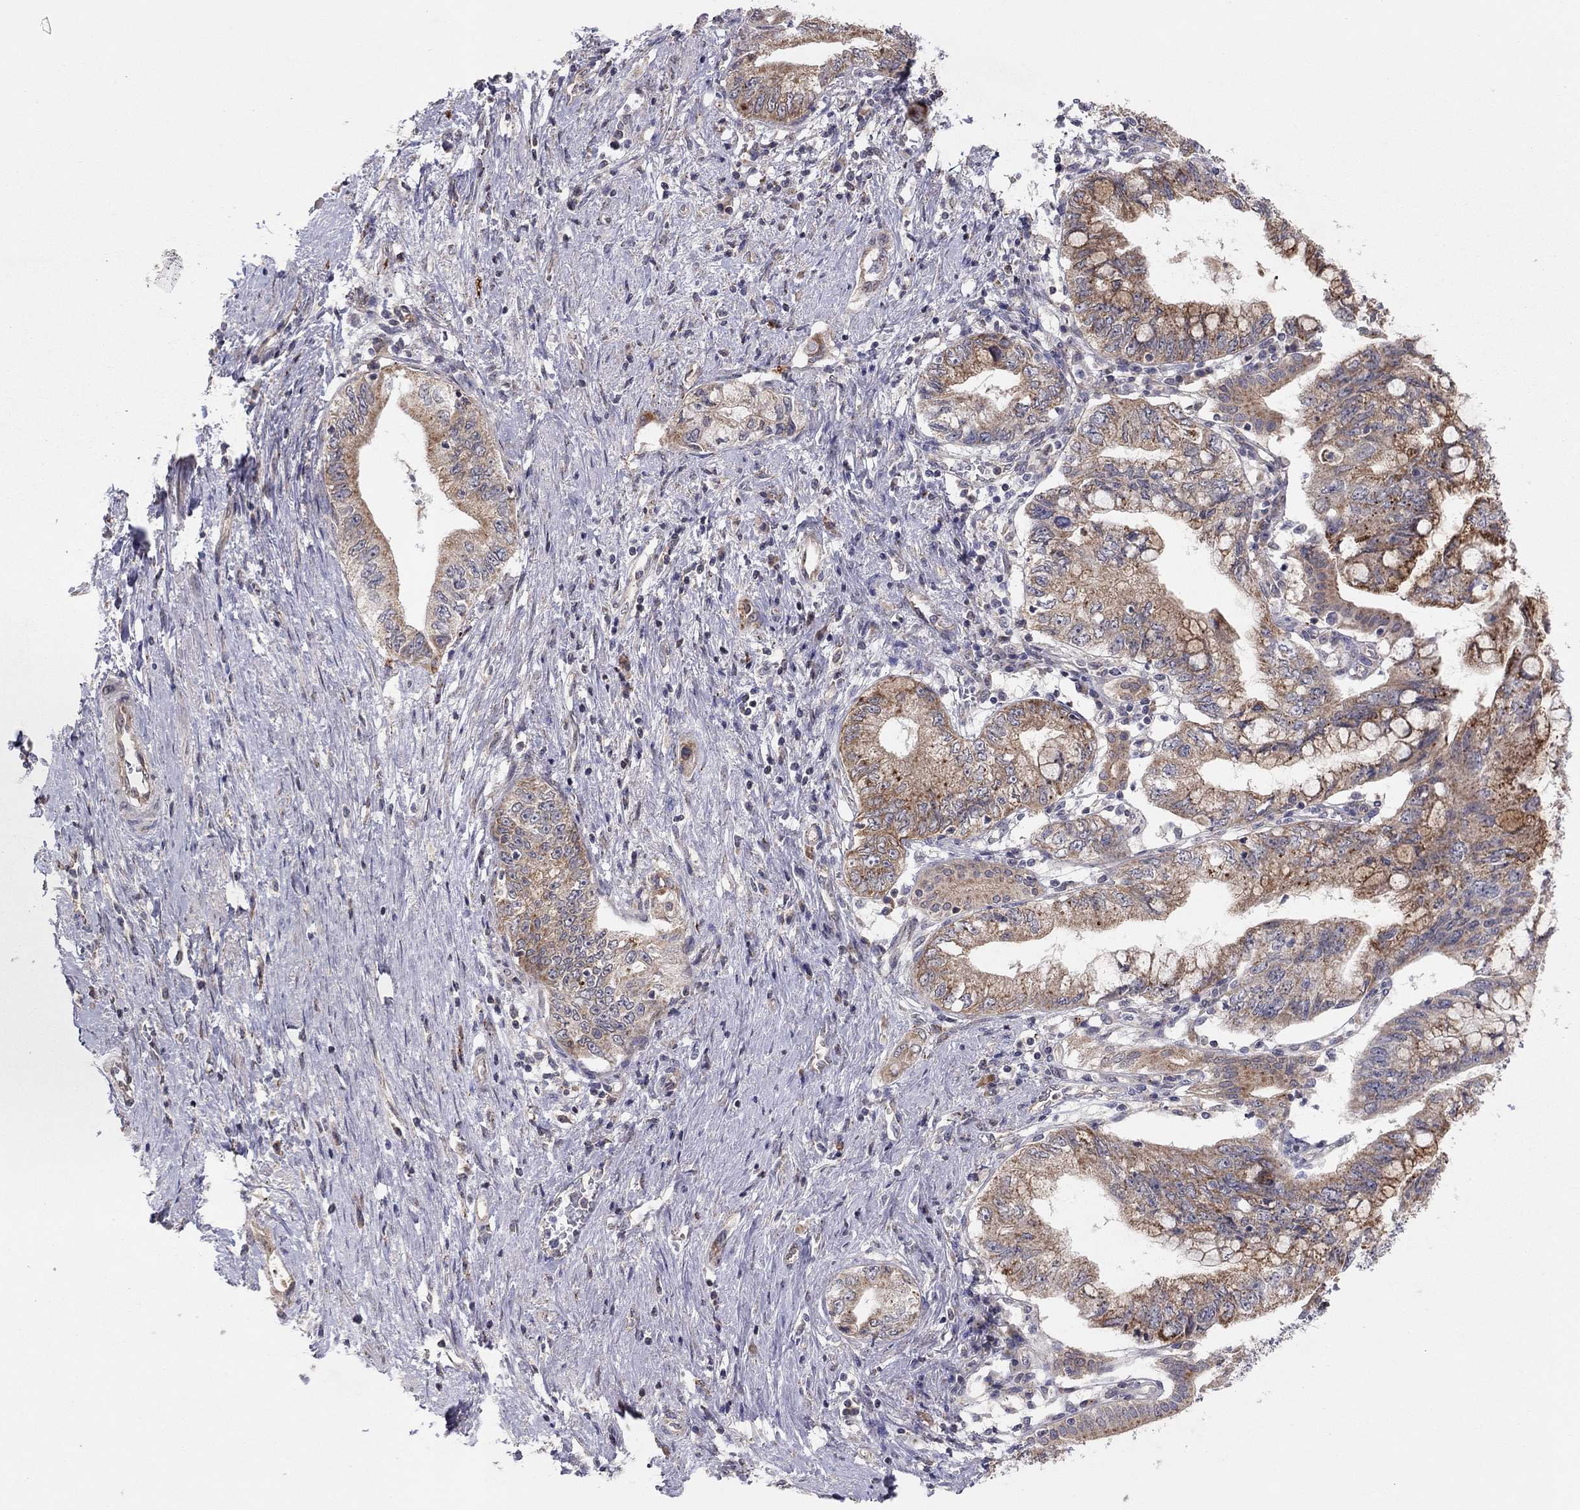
{"staining": {"intensity": "moderate", "quantity": ">75%", "location": "cytoplasmic/membranous"}, "tissue": "pancreatic cancer", "cell_type": "Tumor cells", "image_type": "cancer", "snomed": [{"axis": "morphology", "description": "Adenocarcinoma, NOS"}, {"axis": "topography", "description": "Pancreas"}], "caption": "IHC micrograph of human pancreatic cancer (adenocarcinoma) stained for a protein (brown), which exhibits medium levels of moderate cytoplasmic/membranous staining in about >75% of tumor cells.", "gene": "CRACDL", "patient": {"sex": "female", "age": 73}}